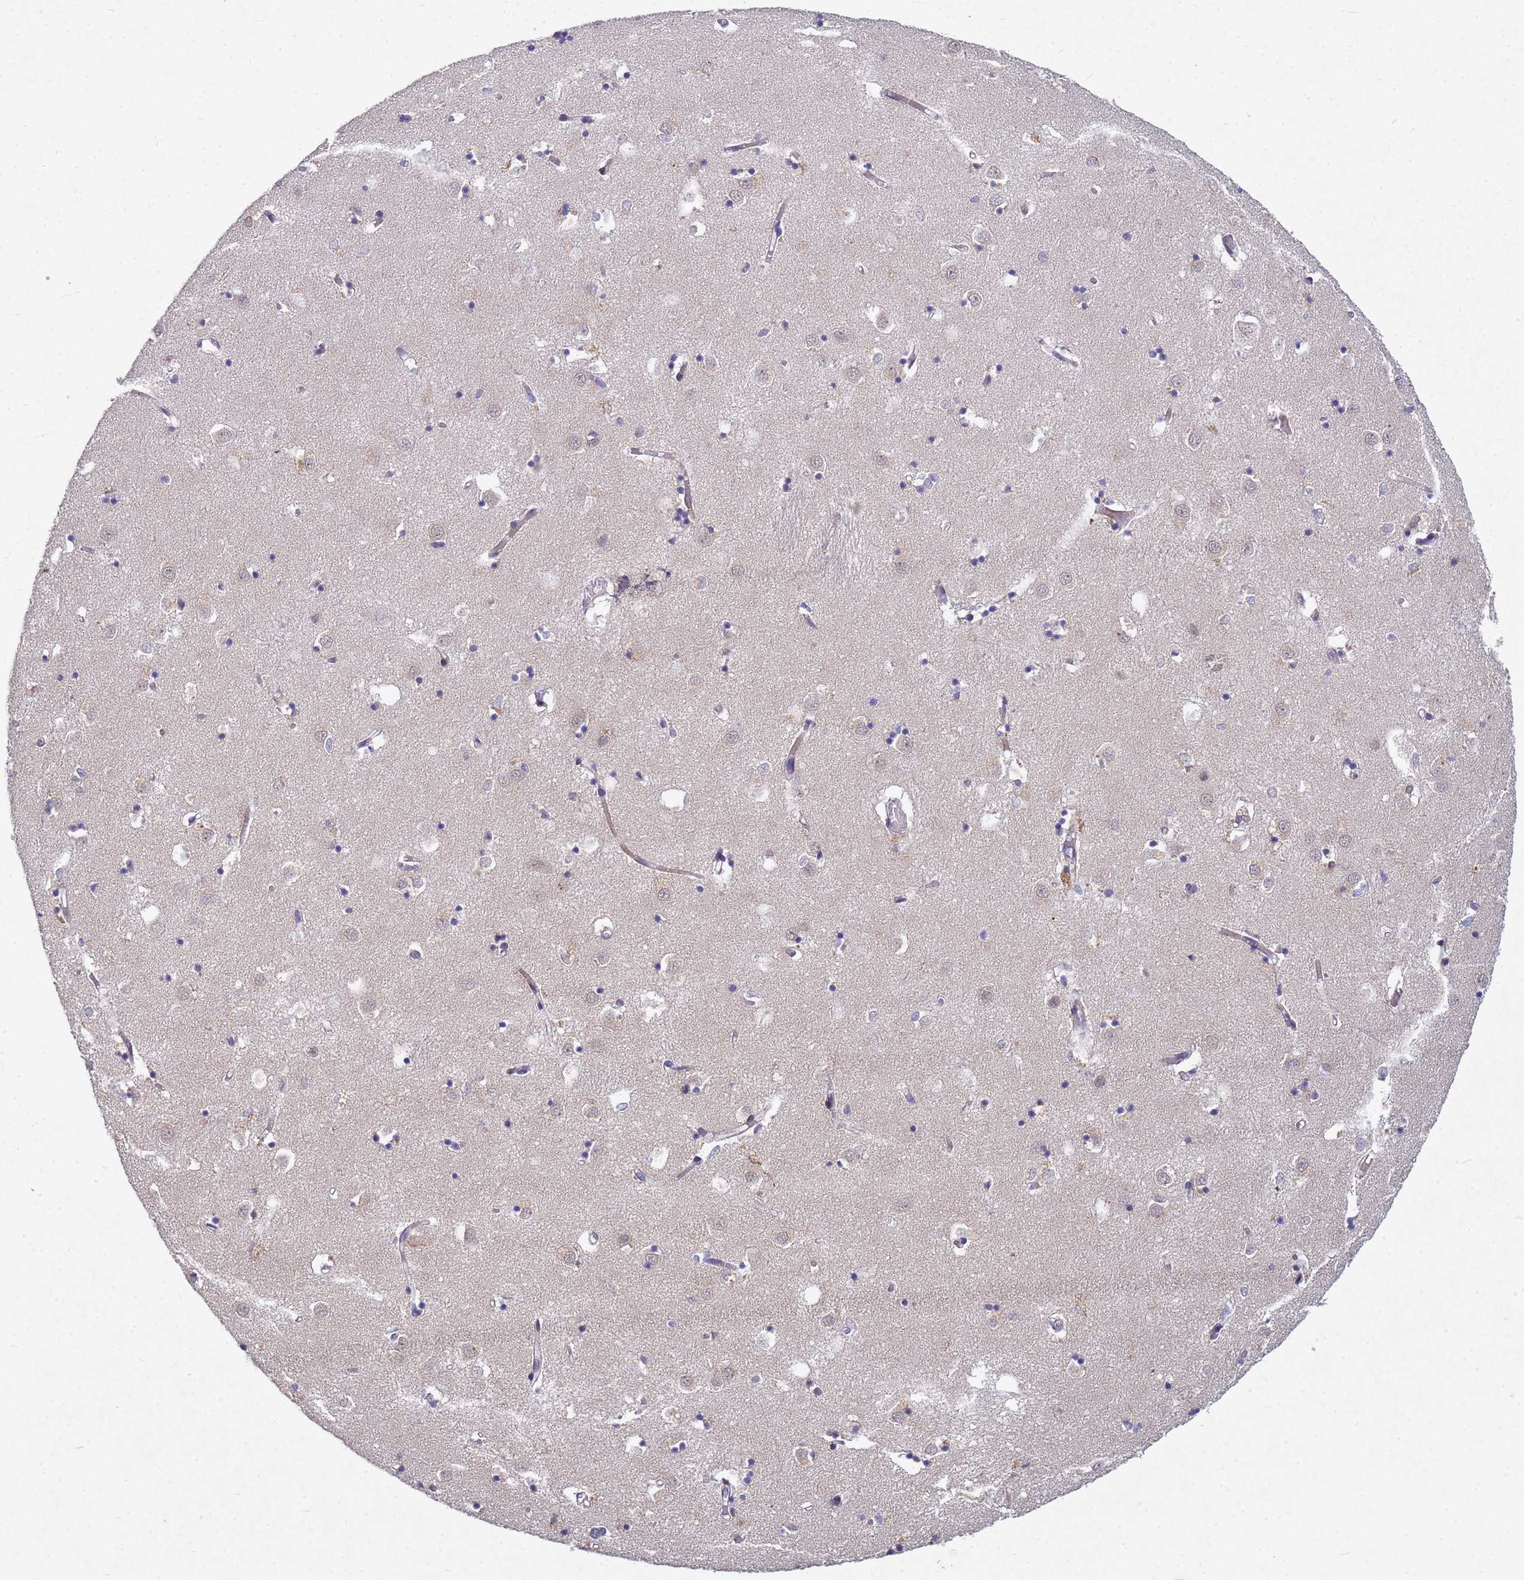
{"staining": {"intensity": "negative", "quantity": "none", "location": "none"}, "tissue": "caudate", "cell_type": "Glial cells", "image_type": "normal", "snomed": [{"axis": "morphology", "description": "Normal tissue, NOS"}, {"axis": "topography", "description": "Lateral ventricle wall"}], "caption": "This is a image of IHC staining of normal caudate, which shows no positivity in glial cells.", "gene": "TNPO2", "patient": {"sex": "male", "age": 70}}